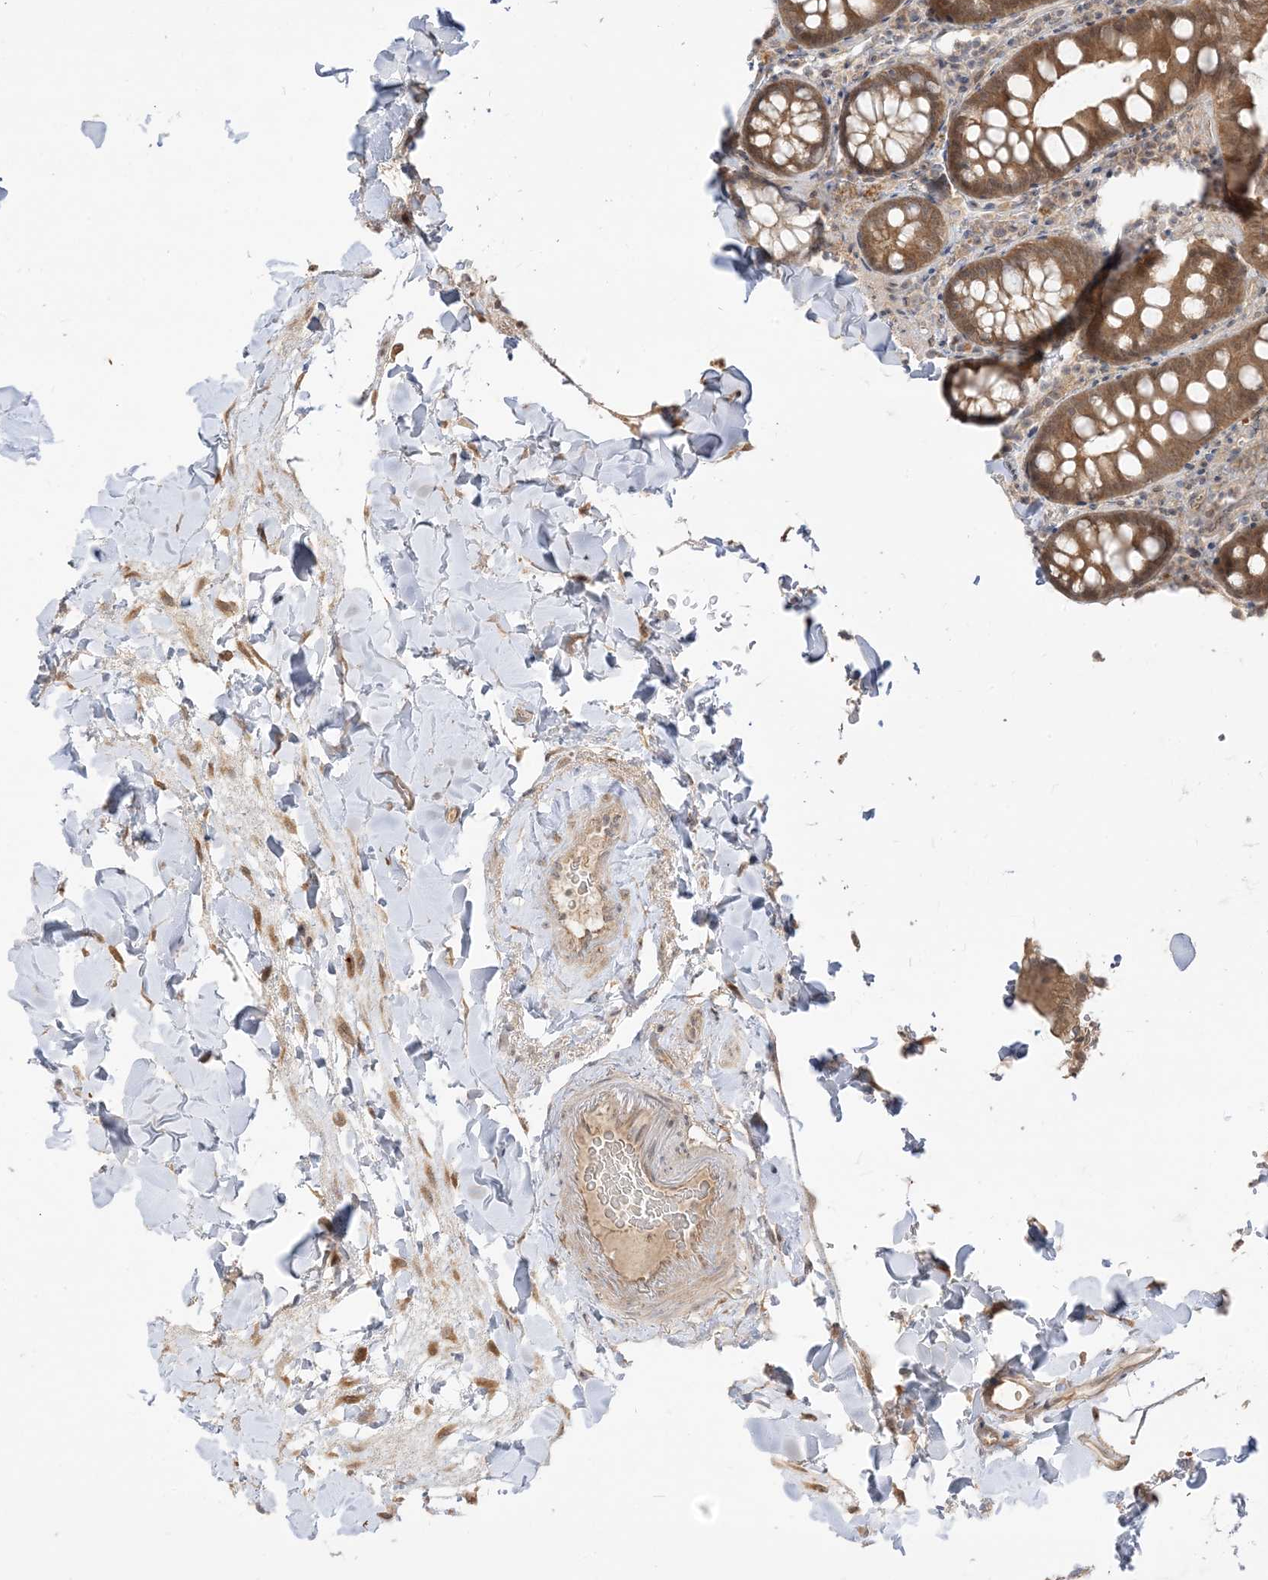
{"staining": {"intensity": "weak", "quantity": ">75%", "location": "cytoplasmic/membranous"}, "tissue": "colon", "cell_type": "Endothelial cells", "image_type": "normal", "snomed": [{"axis": "morphology", "description": "Normal tissue, NOS"}, {"axis": "topography", "description": "Colon"}], "caption": "Human colon stained for a protein (brown) displays weak cytoplasmic/membranous positive expression in about >75% of endothelial cells.", "gene": "TBCC", "patient": {"sex": "female", "age": 79}}